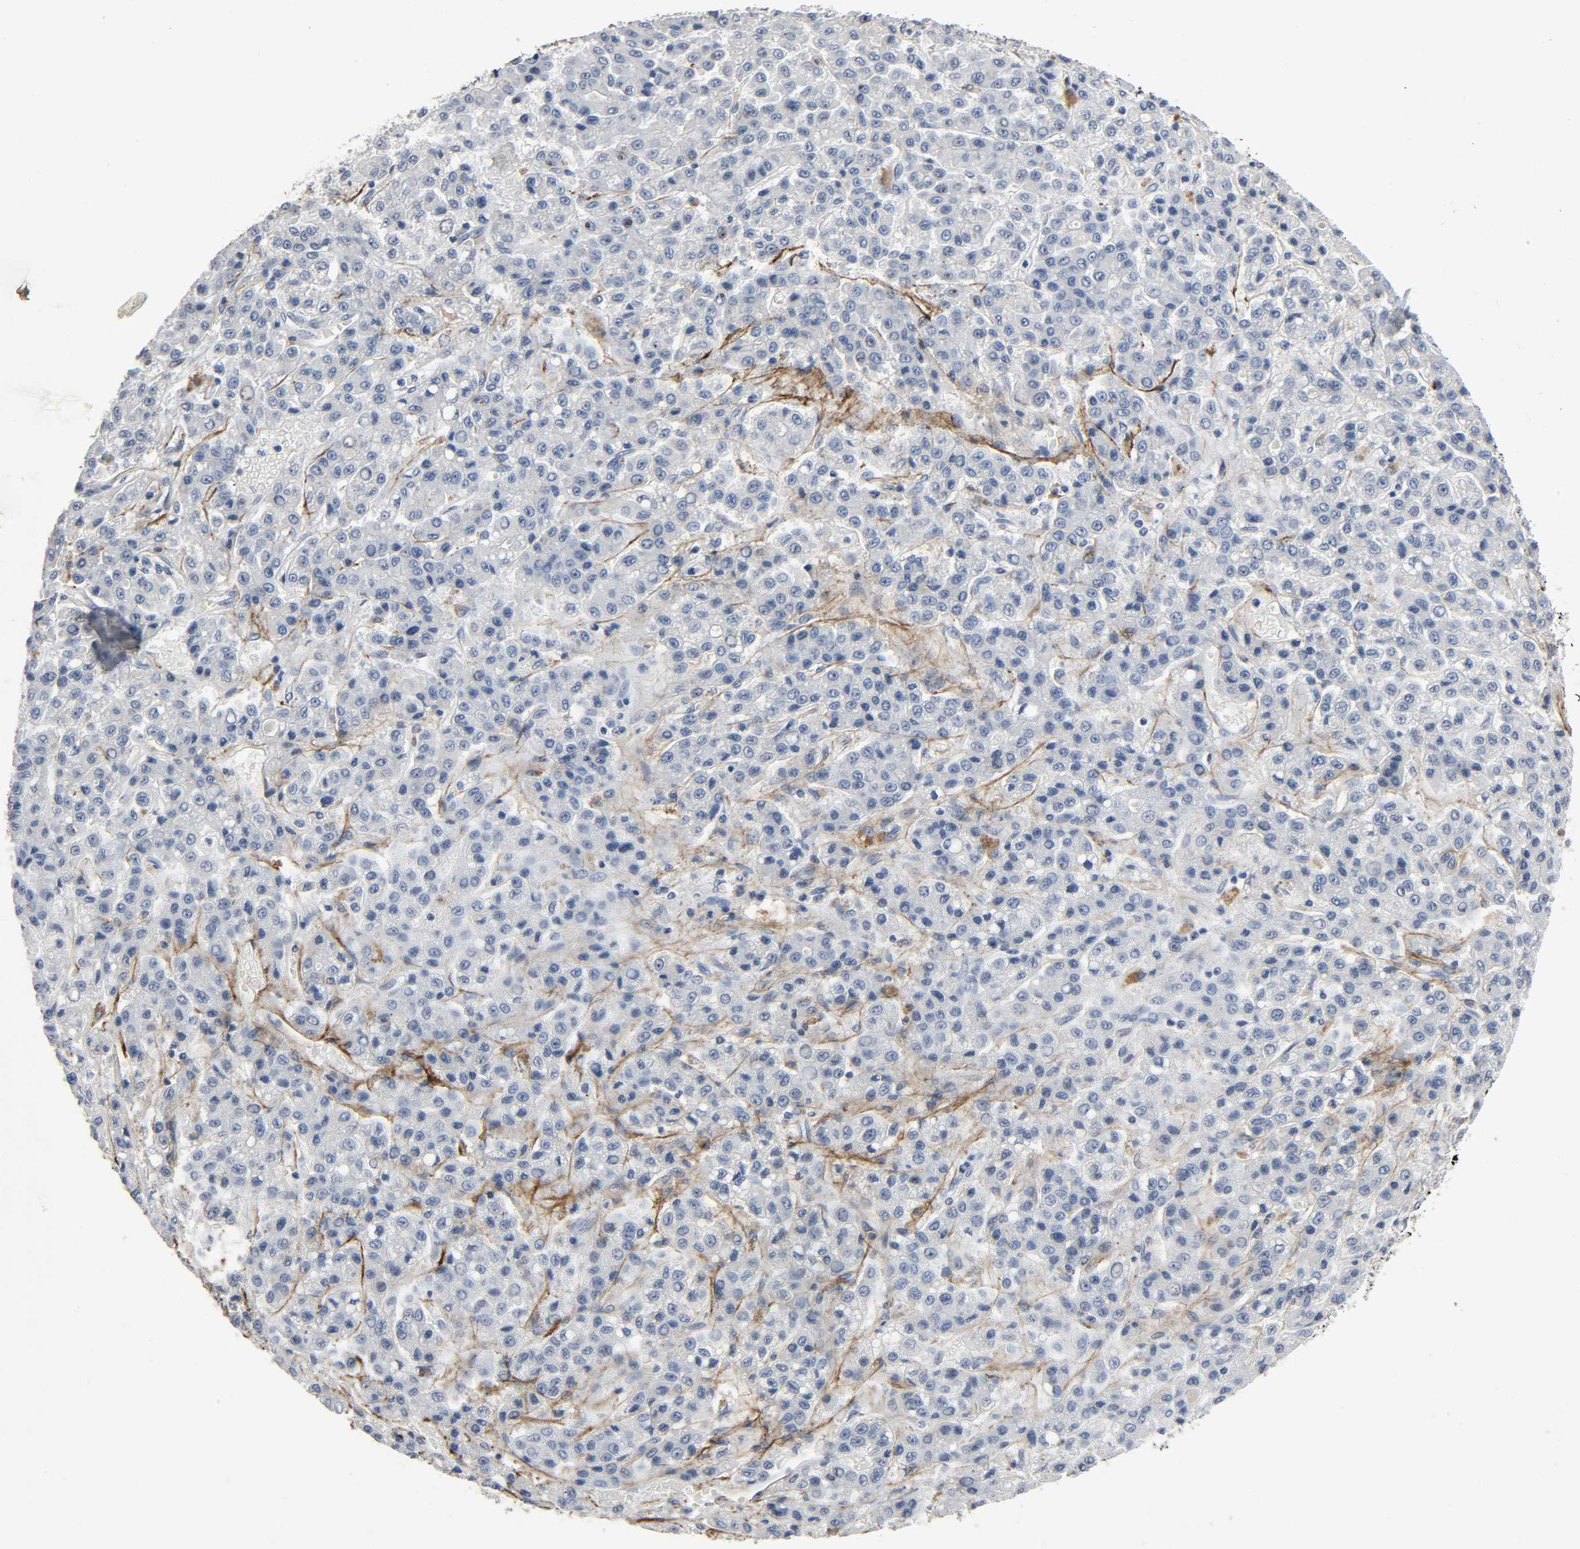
{"staining": {"intensity": "negative", "quantity": "none", "location": "none"}, "tissue": "liver cancer", "cell_type": "Tumor cells", "image_type": "cancer", "snomed": [{"axis": "morphology", "description": "Carcinoma, Hepatocellular, NOS"}, {"axis": "topography", "description": "Liver"}], "caption": "This is a image of immunohistochemistry staining of hepatocellular carcinoma (liver), which shows no positivity in tumor cells.", "gene": "FBLN5", "patient": {"sex": "male", "age": 70}}